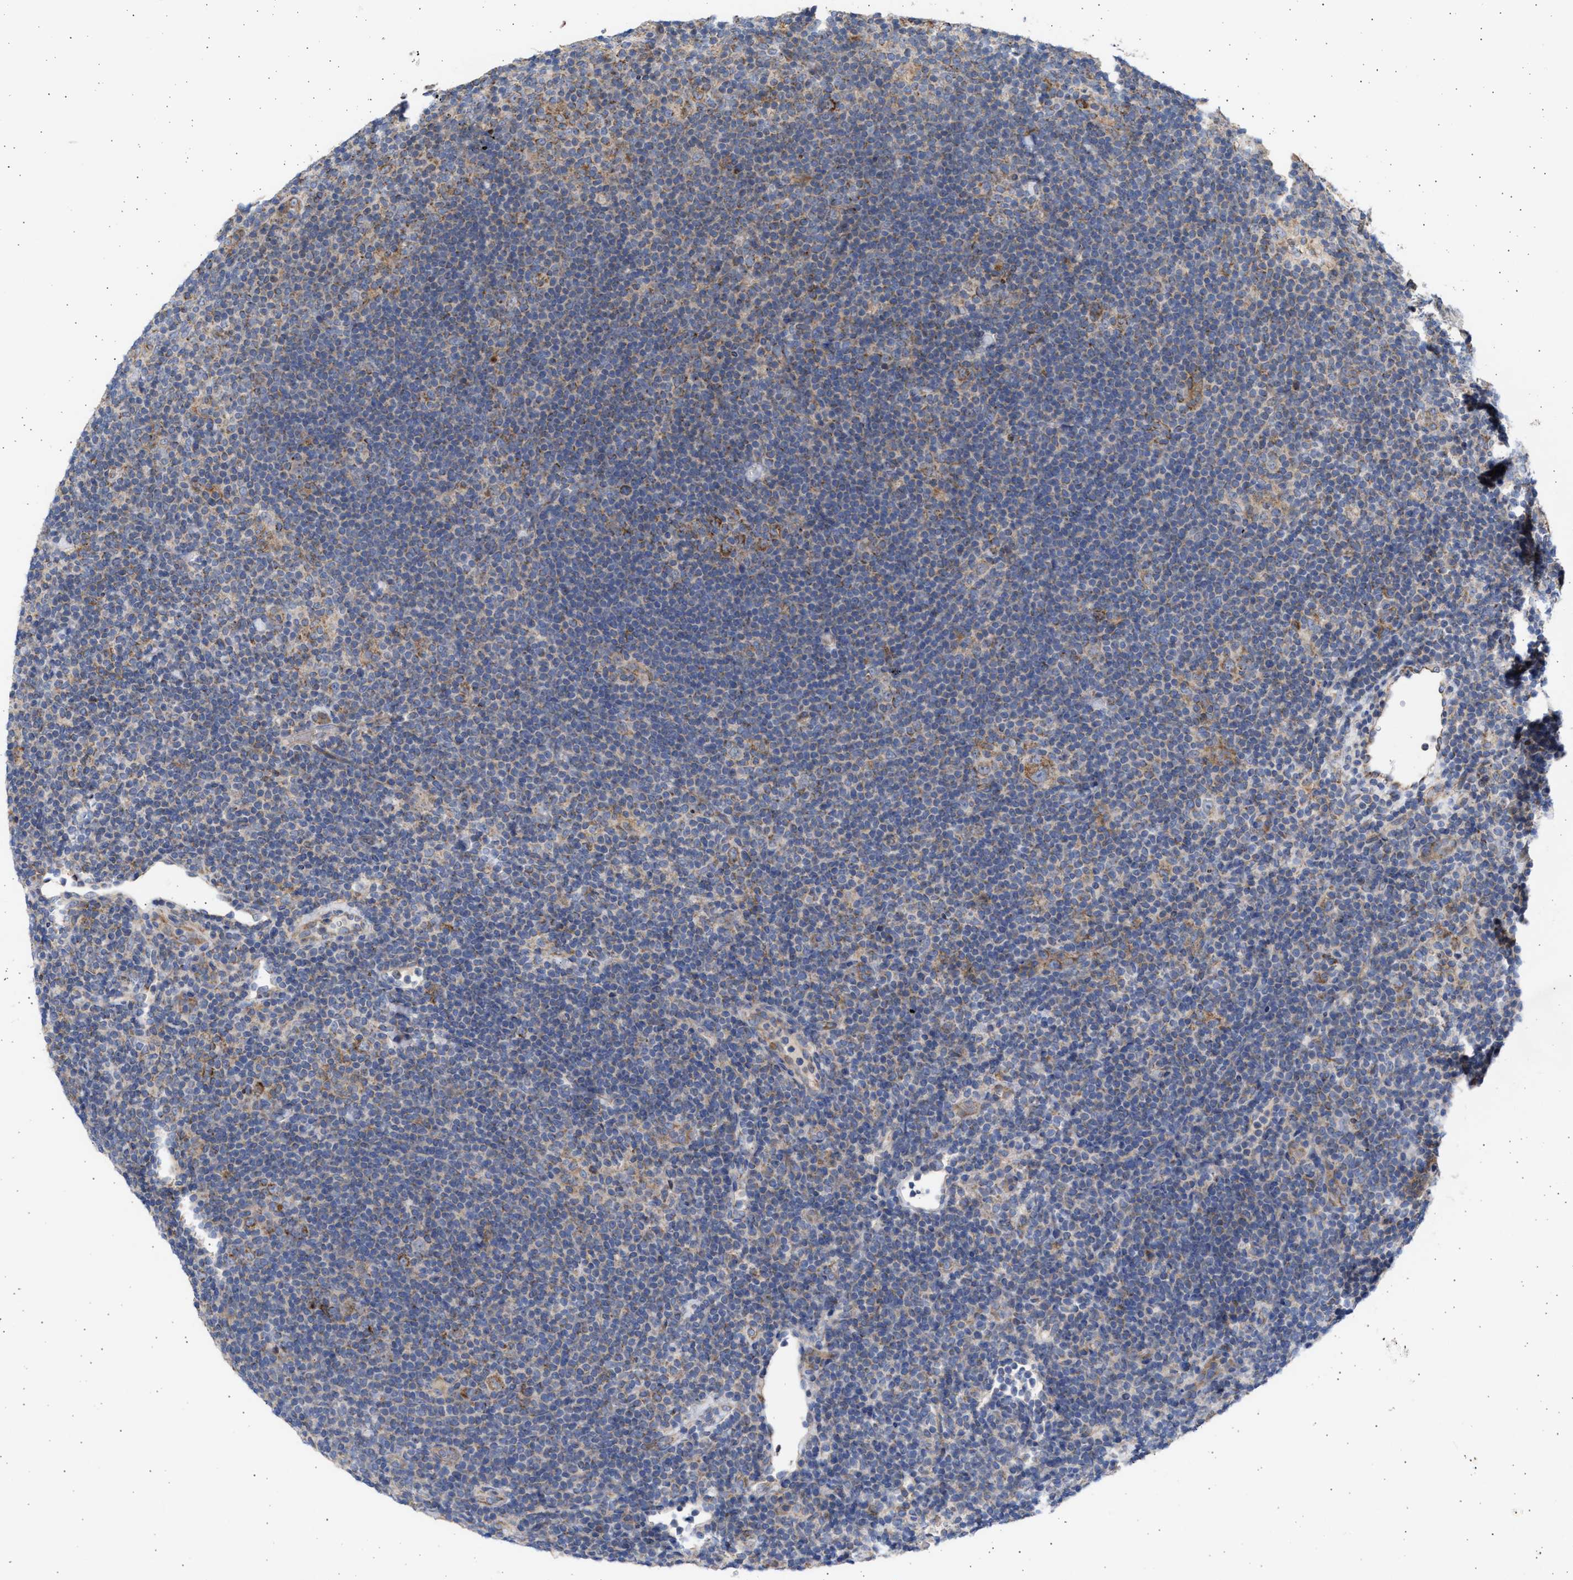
{"staining": {"intensity": "moderate", "quantity": ">75%", "location": "cytoplasmic/membranous"}, "tissue": "lymphoma", "cell_type": "Tumor cells", "image_type": "cancer", "snomed": [{"axis": "morphology", "description": "Hodgkin's disease, NOS"}, {"axis": "topography", "description": "Lymph node"}], "caption": "Hodgkin's disease tissue reveals moderate cytoplasmic/membranous staining in about >75% of tumor cells Nuclei are stained in blue.", "gene": "TTC19", "patient": {"sex": "female", "age": 57}}